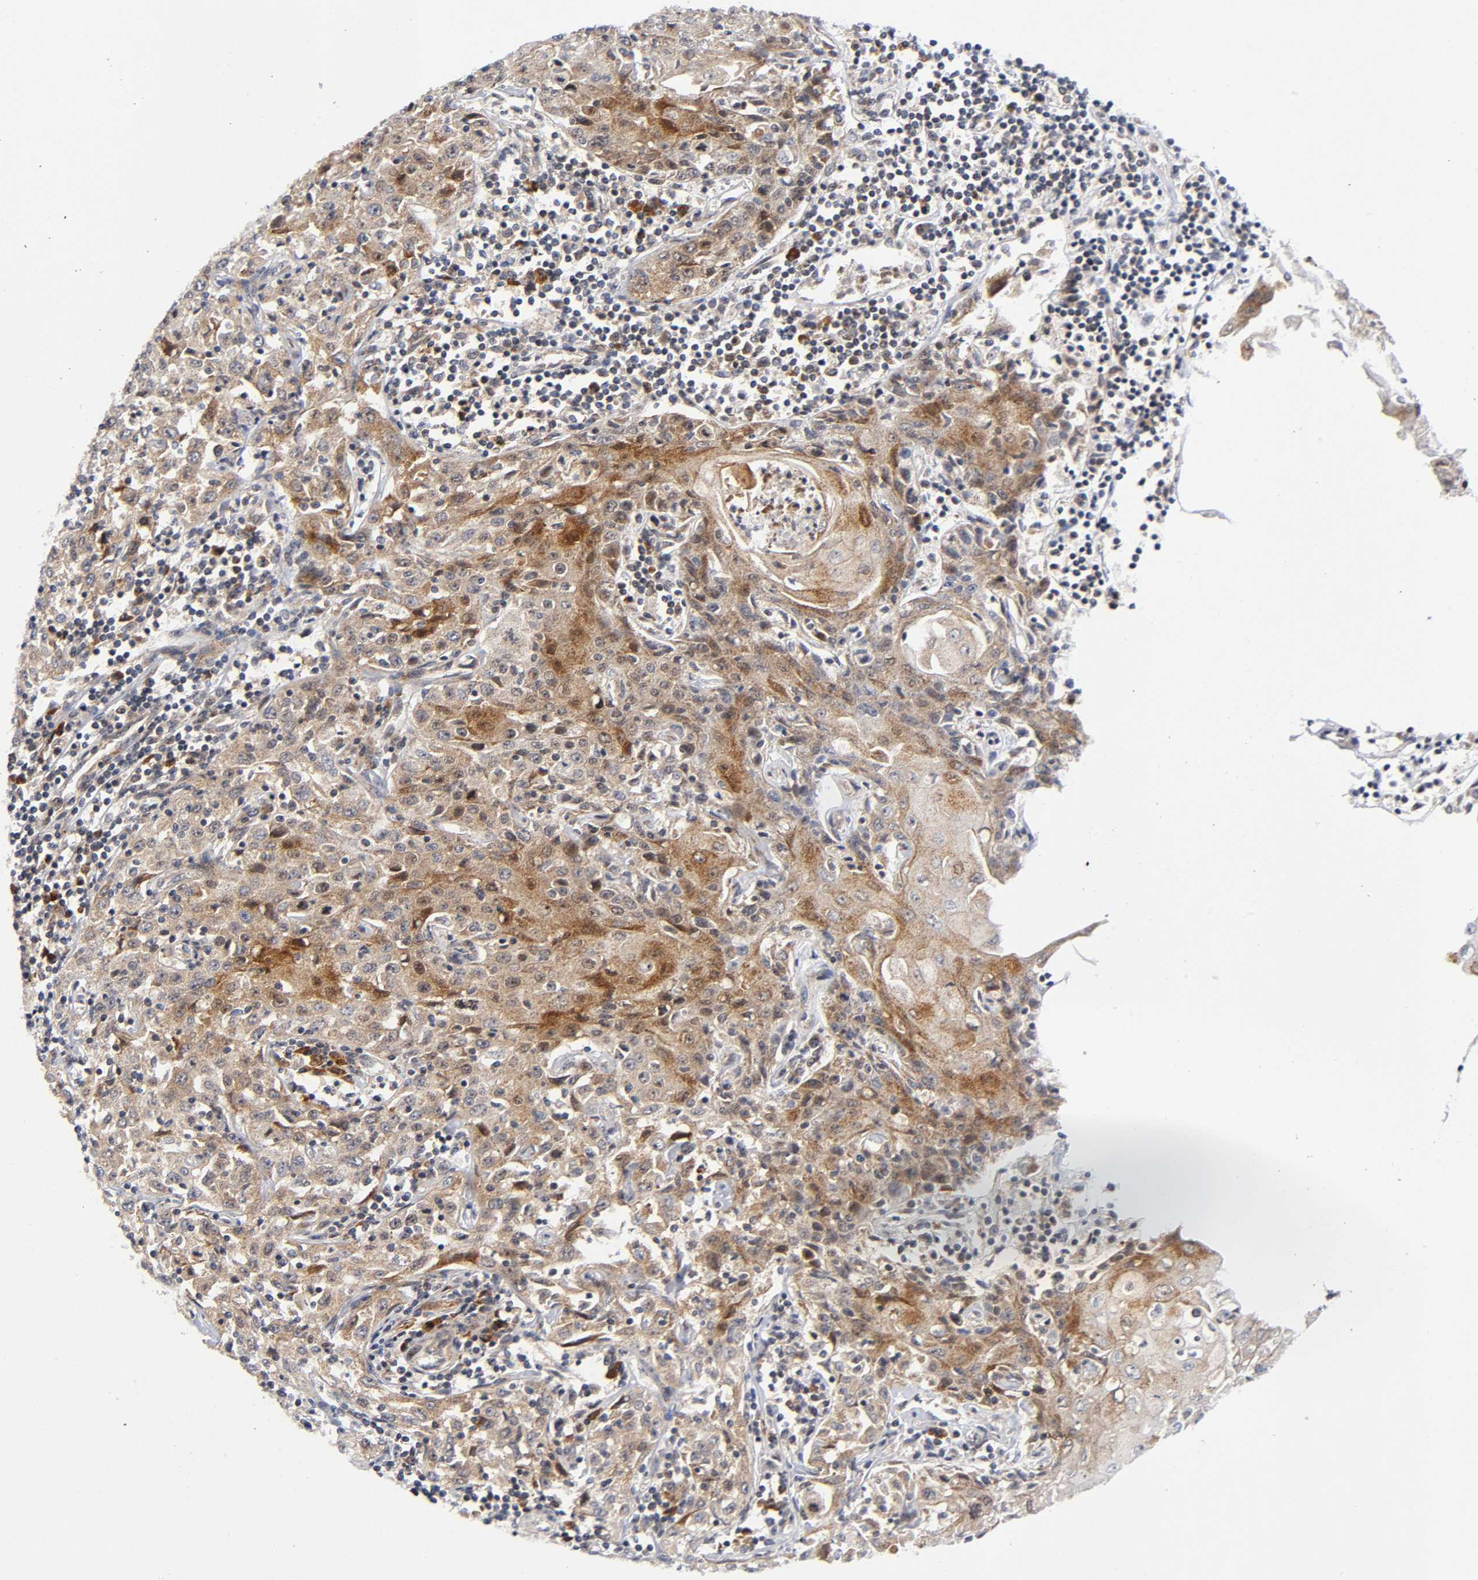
{"staining": {"intensity": "moderate", "quantity": ">75%", "location": "cytoplasmic/membranous"}, "tissue": "head and neck cancer", "cell_type": "Tumor cells", "image_type": "cancer", "snomed": [{"axis": "morphology", "description": "Squamous cell carcinoma, NOS"}, {"axis": "topography", "description": "Oral tissue"}, {"axis": "topography", "description": "Head-Neck"}], "caption": "Immunohistochemistry (IHC) staining of head and neck cancer (squamous cell carcinoma), which shows medium levels of moderate cytoplasmic/membranous staining in about >75% of tumor cells indicating moderate cytoplasmic/membranous protein expression. The staining was performed using DAB (3,3'-diaminobenzidine) (brown) for protein detection and nuclei were counterstained in hematoxylin (blue).", "gene": "EIF5", "patient": {"sex": "female", "age": 76}}